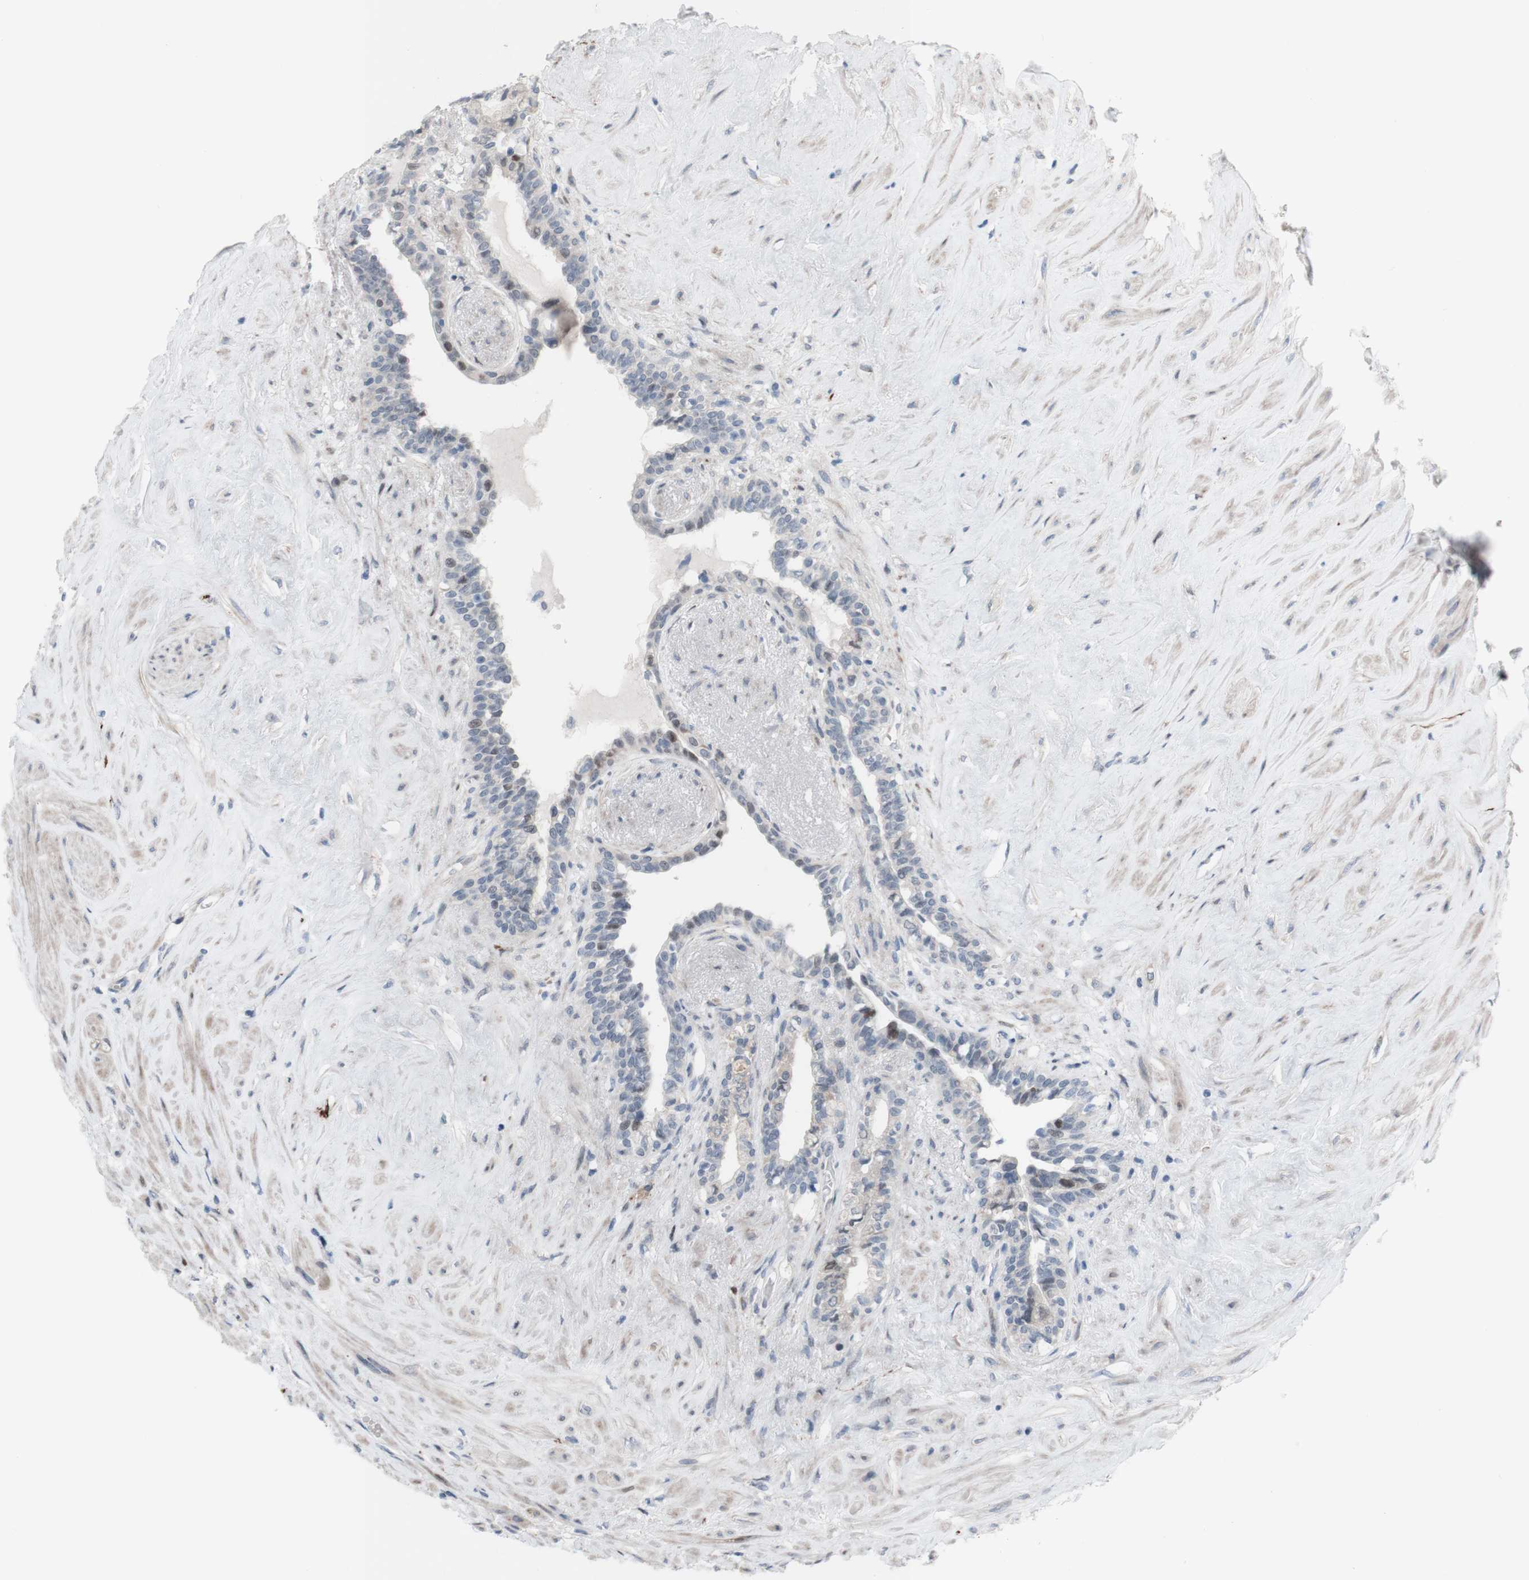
{"staining": {"intensity": "weak", "quantity": "<25%", "location": "nuclear"}, "tissue": "seminal vesicle", "cell_type": "Glandular cells", "image_type": "normal", "snomed": [{"axis": "morphology", "description": "Normal tissue, NOS"}, {"axis": "topography", "description": "Seminal veicle"}], "caption": "IHC of normal seminal vesicle exhibits no staining in glandular cells.", "gene": "PHTF2", "patient": {"sex": "male", "age": 63}}